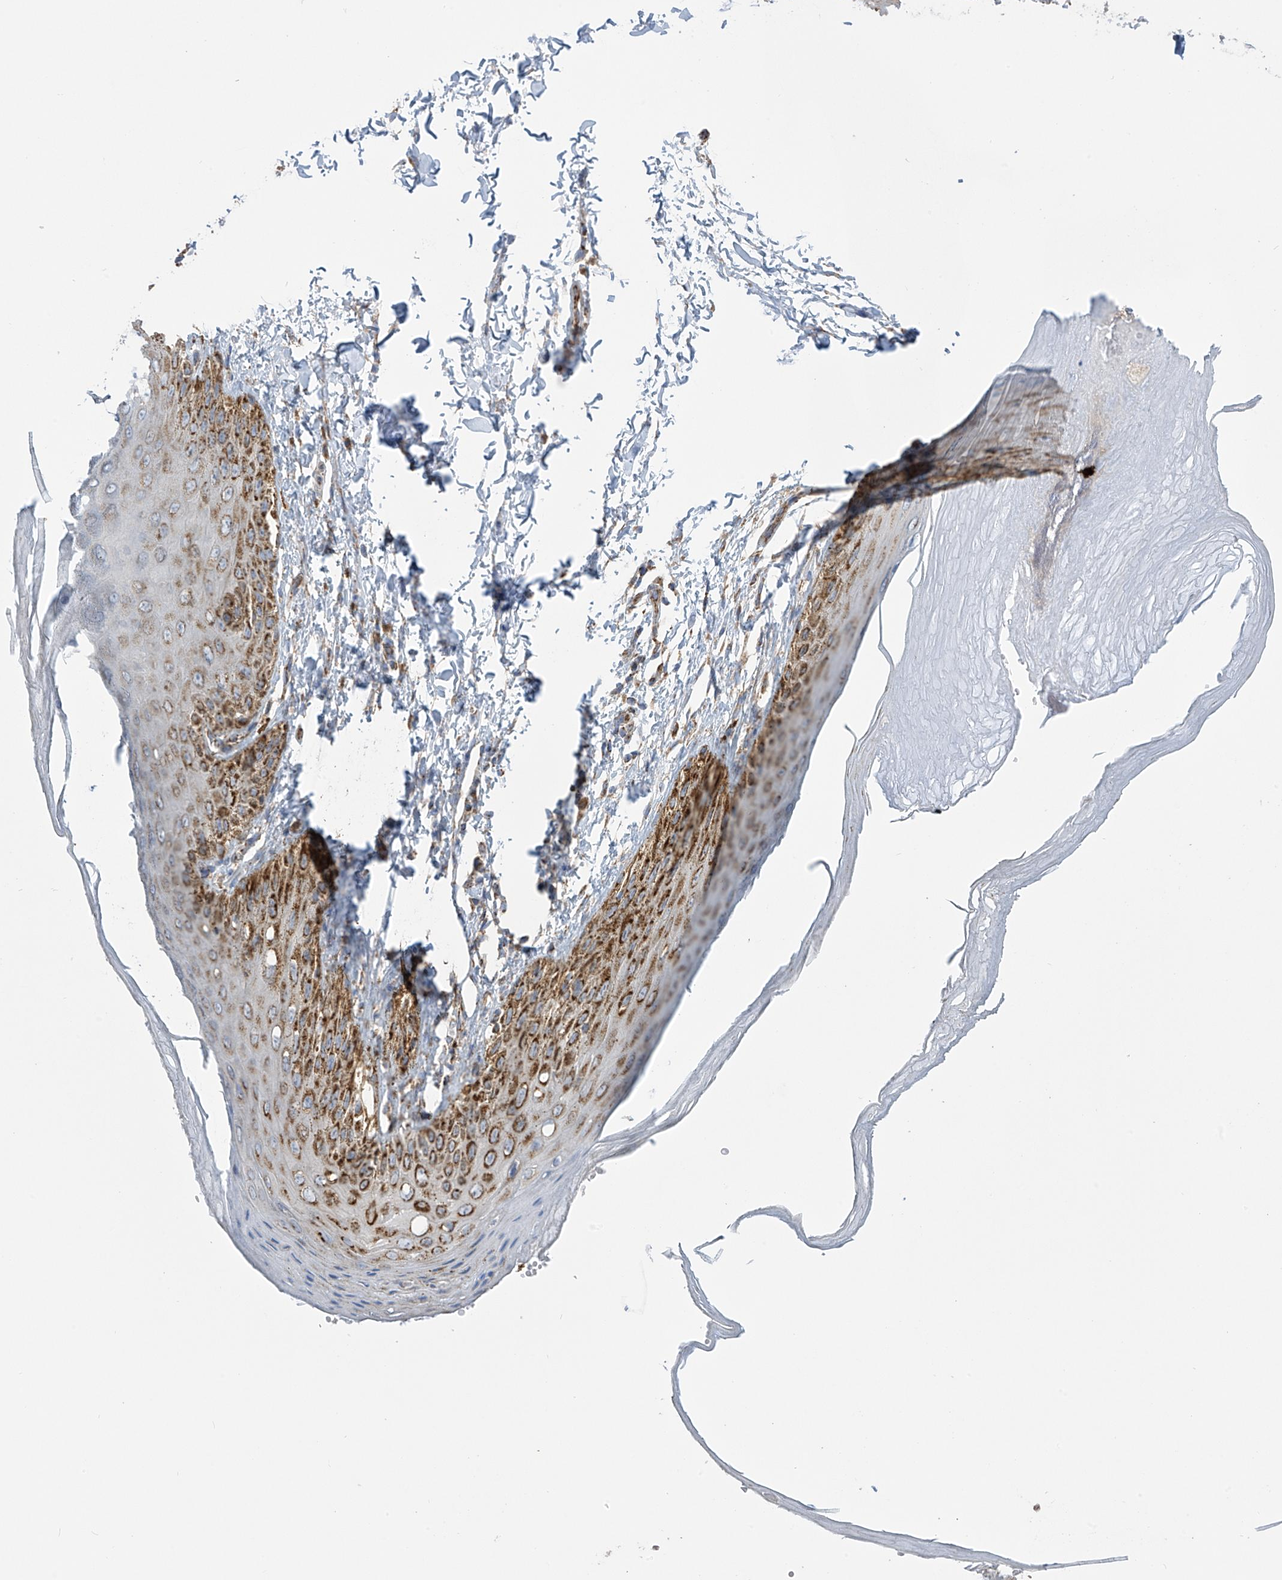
{"staining": {"intensity": "strong", "quantity": "25%-75%", "location": "cytoplasmic/membranous"}, "tissue": "skin", "cell_type": "Epidermal cells", "image_type": "normal", "snomed": [{"axis": "morphology", "description": "Normal tissue, NOS"}, {"axis": "topography", "description": "Anal"}], "caption": "A brown stain shows strong cytoplasmic/membranous positivity of a protein in epidermal cells of benign human skin.", "gene": "PNPT1", "patient": {"sex": "male", "age": 44}}